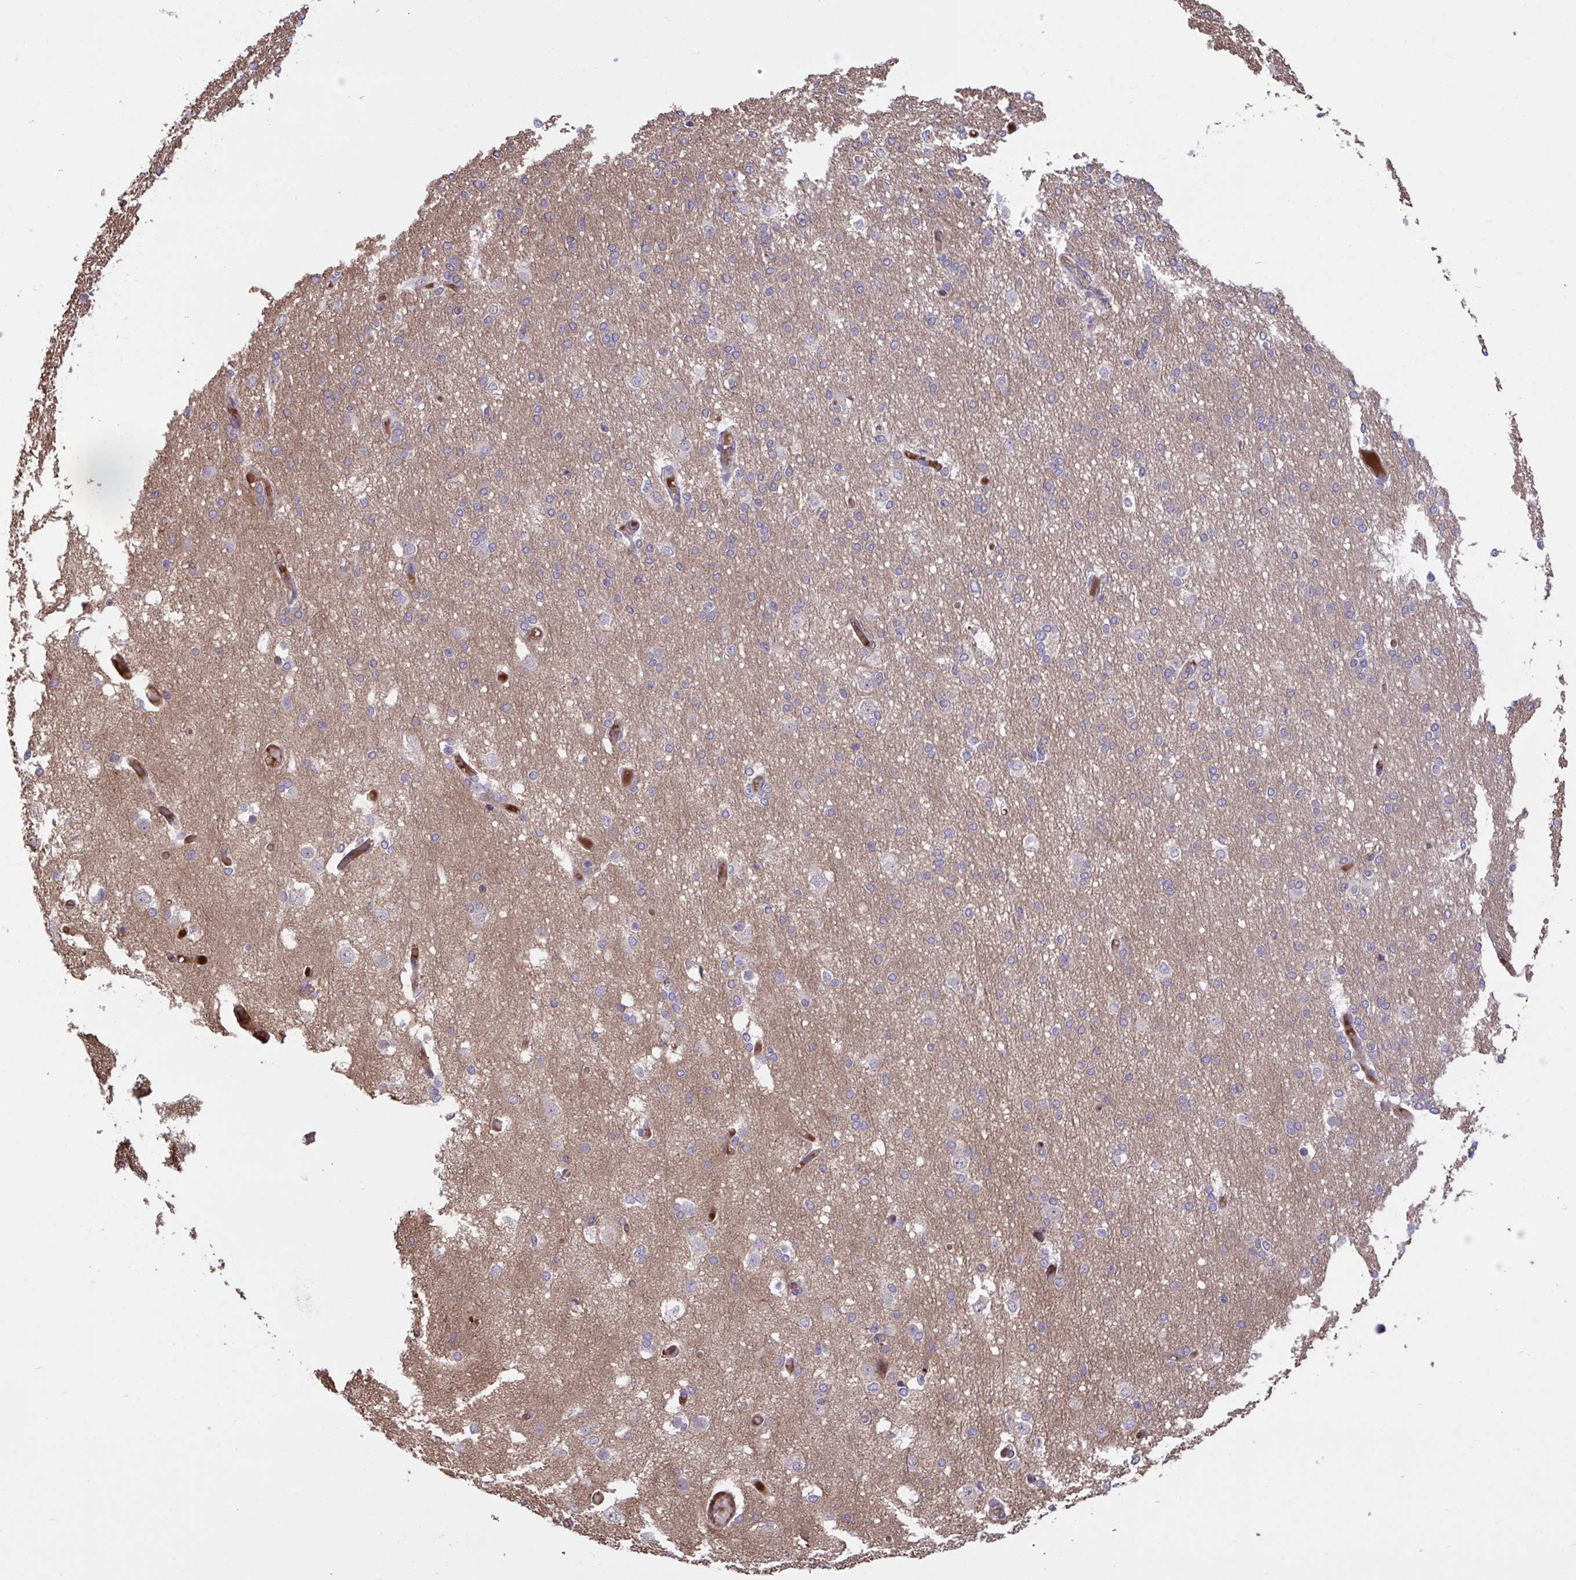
{"staining": {"intensity": "negative", "quantity": "none", "location": "none"}, "tissue": "cerebral cortex", "cell_type": "Endothelial cells", "image_type": "normal", "snomed": [{"axis": "morphology", "description": "Normal tissue, NOS"}, {"axis": "morphology", "description": "Inflammation, NOS"}, {"axis": "topography", "description": "Cerebral cortex"}], "caption": "Immunohistochemistry (IHC) micrograph of benign cerebral cortex: human cerebral cortex stained with DAB exhibits no significant protein staining in endothelial cells. (Brightfield microscopy of DAB immunohistochemistry at high magnification).", "gene": "IL1R1", "patient": {"sex": "male", "age": 6}}